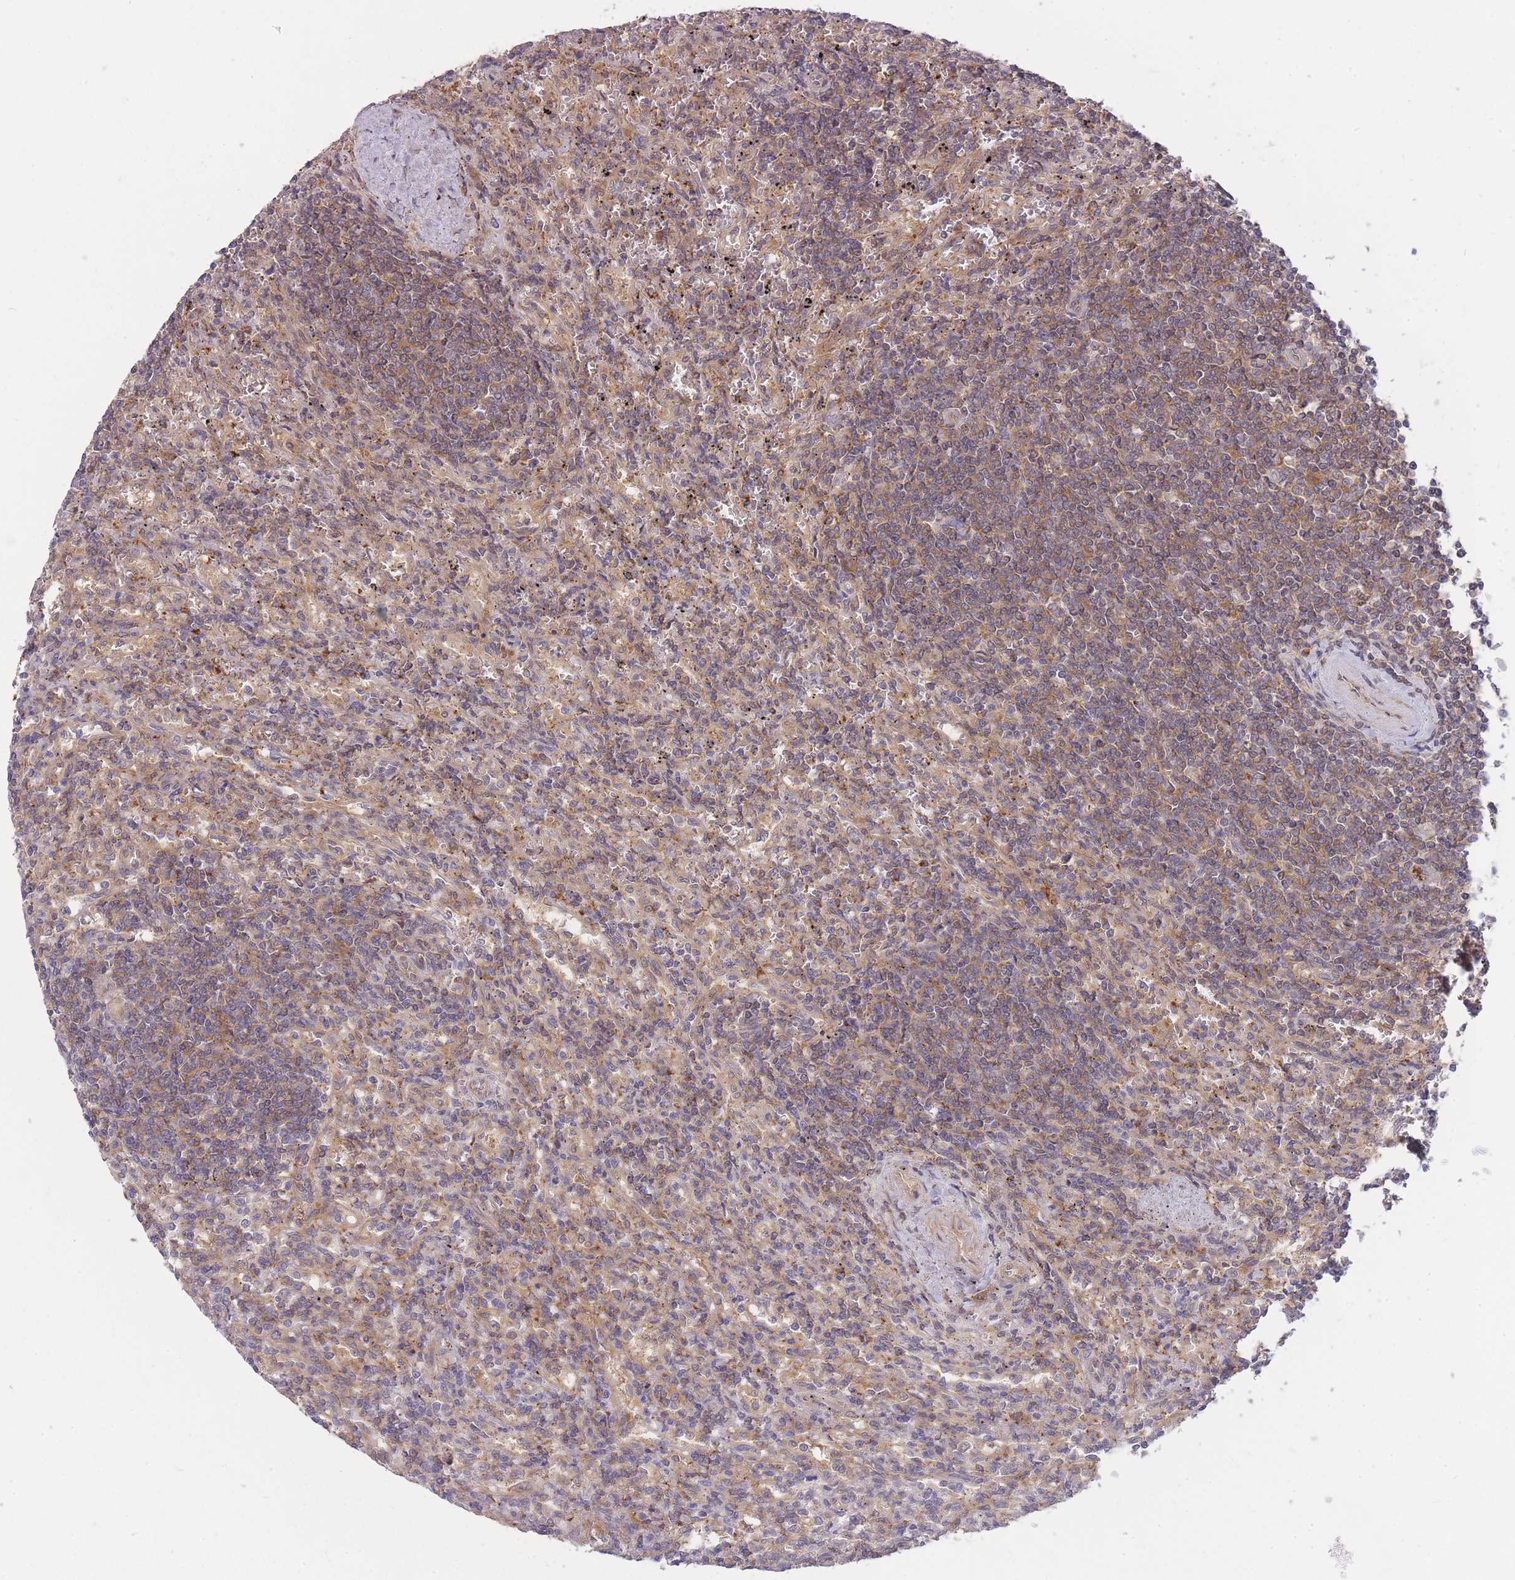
{"staining": {"intensity": "weak", "quantity": "<25%", "location": "cytoplasmic/membranous"}, "tissue": "lymphoma", "cell_type": "Tumor cells", "image_type": "cancer", "snomed": [{"axis": "morphology", "description": "Malignant lymphoma, non-Hodgkin's type, Low grade"}, {"axis": "topography", "description": "Spleen"}], "caption": "Tumor cells are negative for protein expression in human lymphoma.", "gene": "PFDN6", "patient": {"sex": "male", "age": 76}}